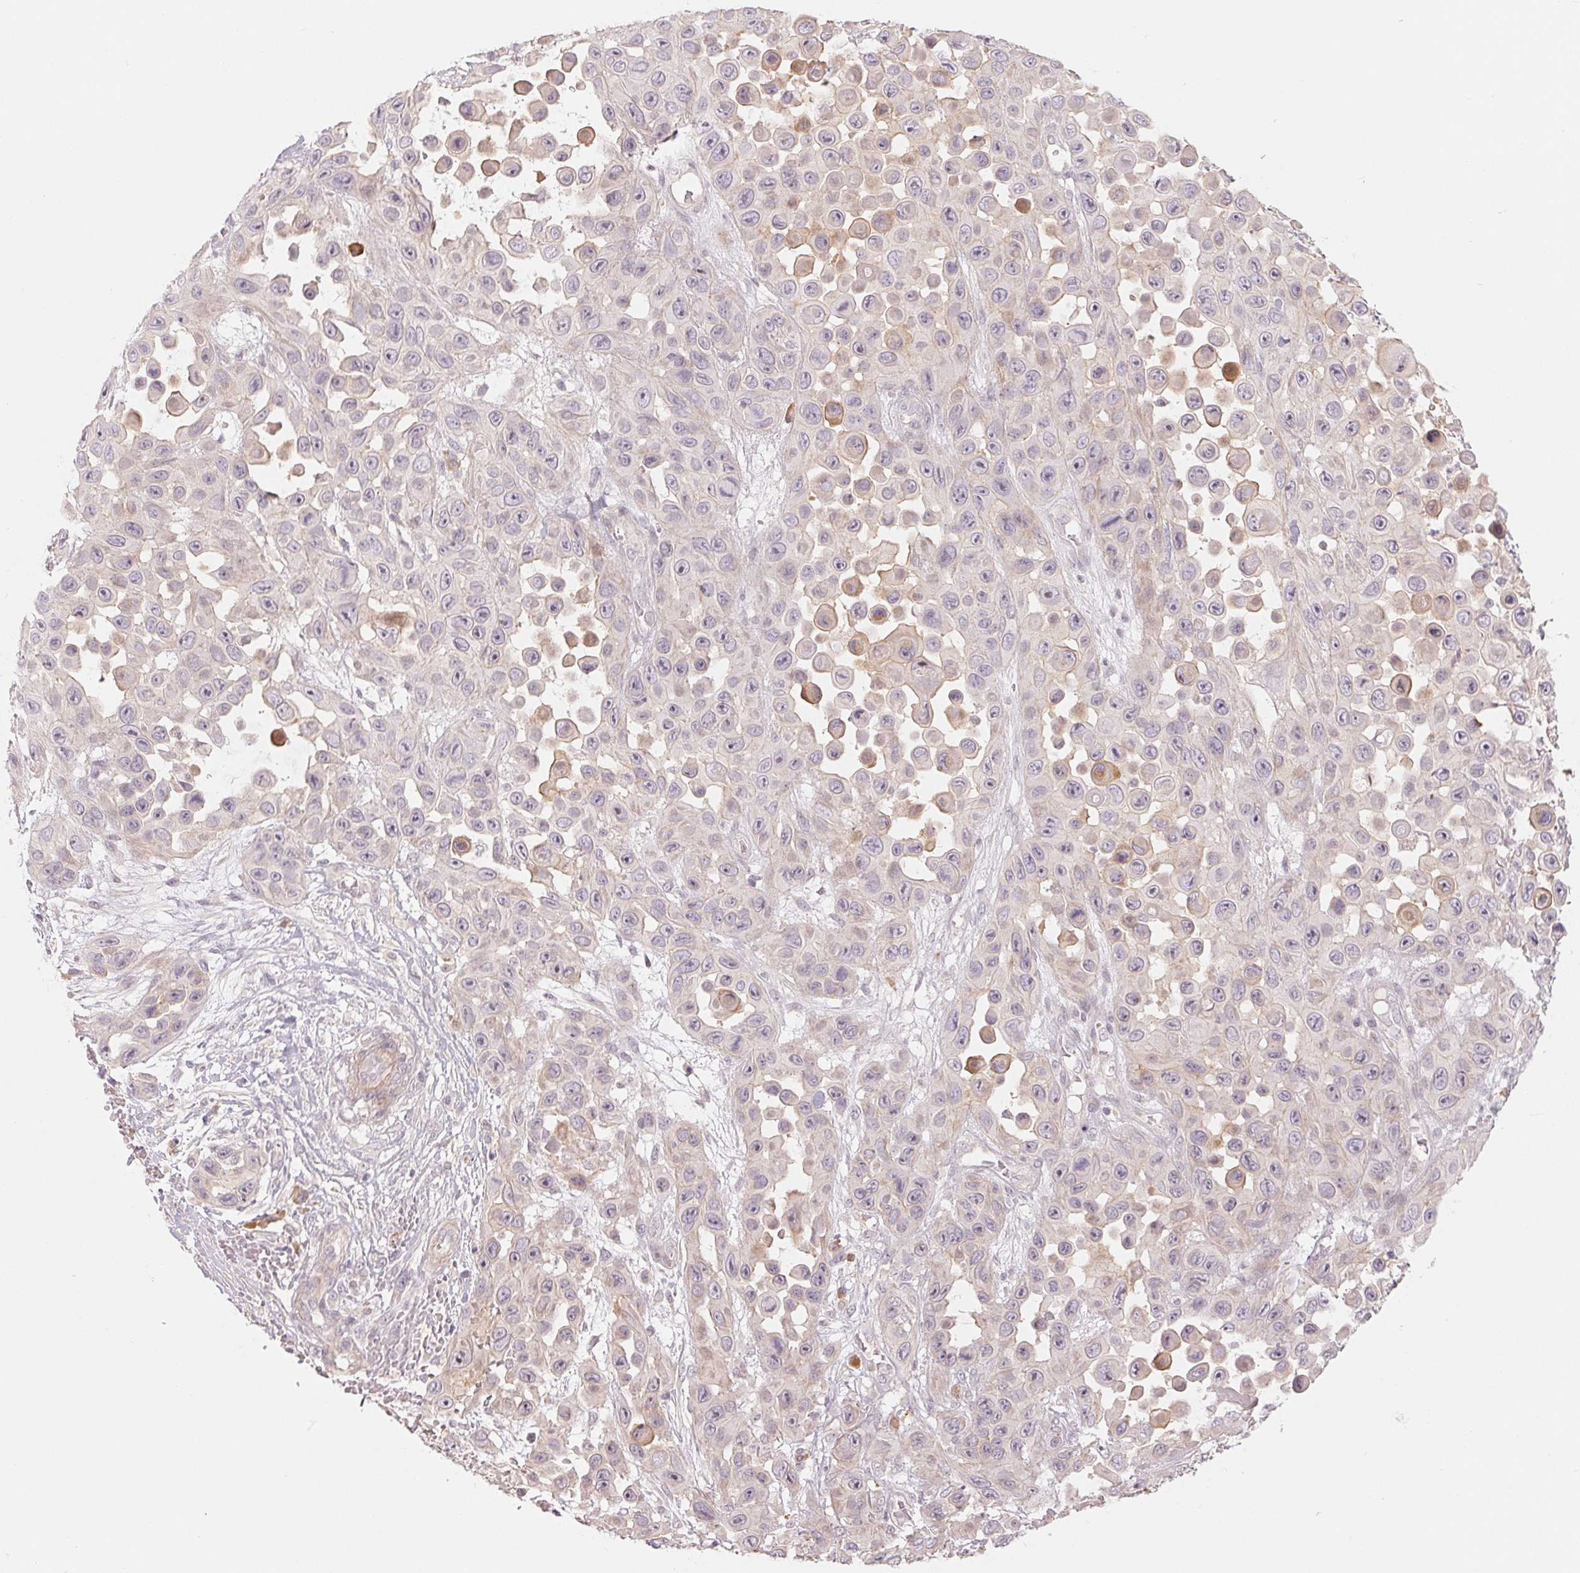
{"staining": {"intensity": "weak", "quantity": "<25%", "location": "cytoplasmic/membranous"}, "tissue": "skin cancer", "cell_type": "Tumor cells", "image_type": "cancer", "snomed": [{"axis": "morphology", "description": "Squamous cell carcinoma, NOS"}, {"axis": "topography", "description": "Skin"}], "caption": "The immunohistochemistry (IHC) micrograph has no significant positivity in tumor cells of squamous cell carcinoma (skin) tissue.", "gene": "DENND2C", "patient": {"sex": "male", "age": 81}}